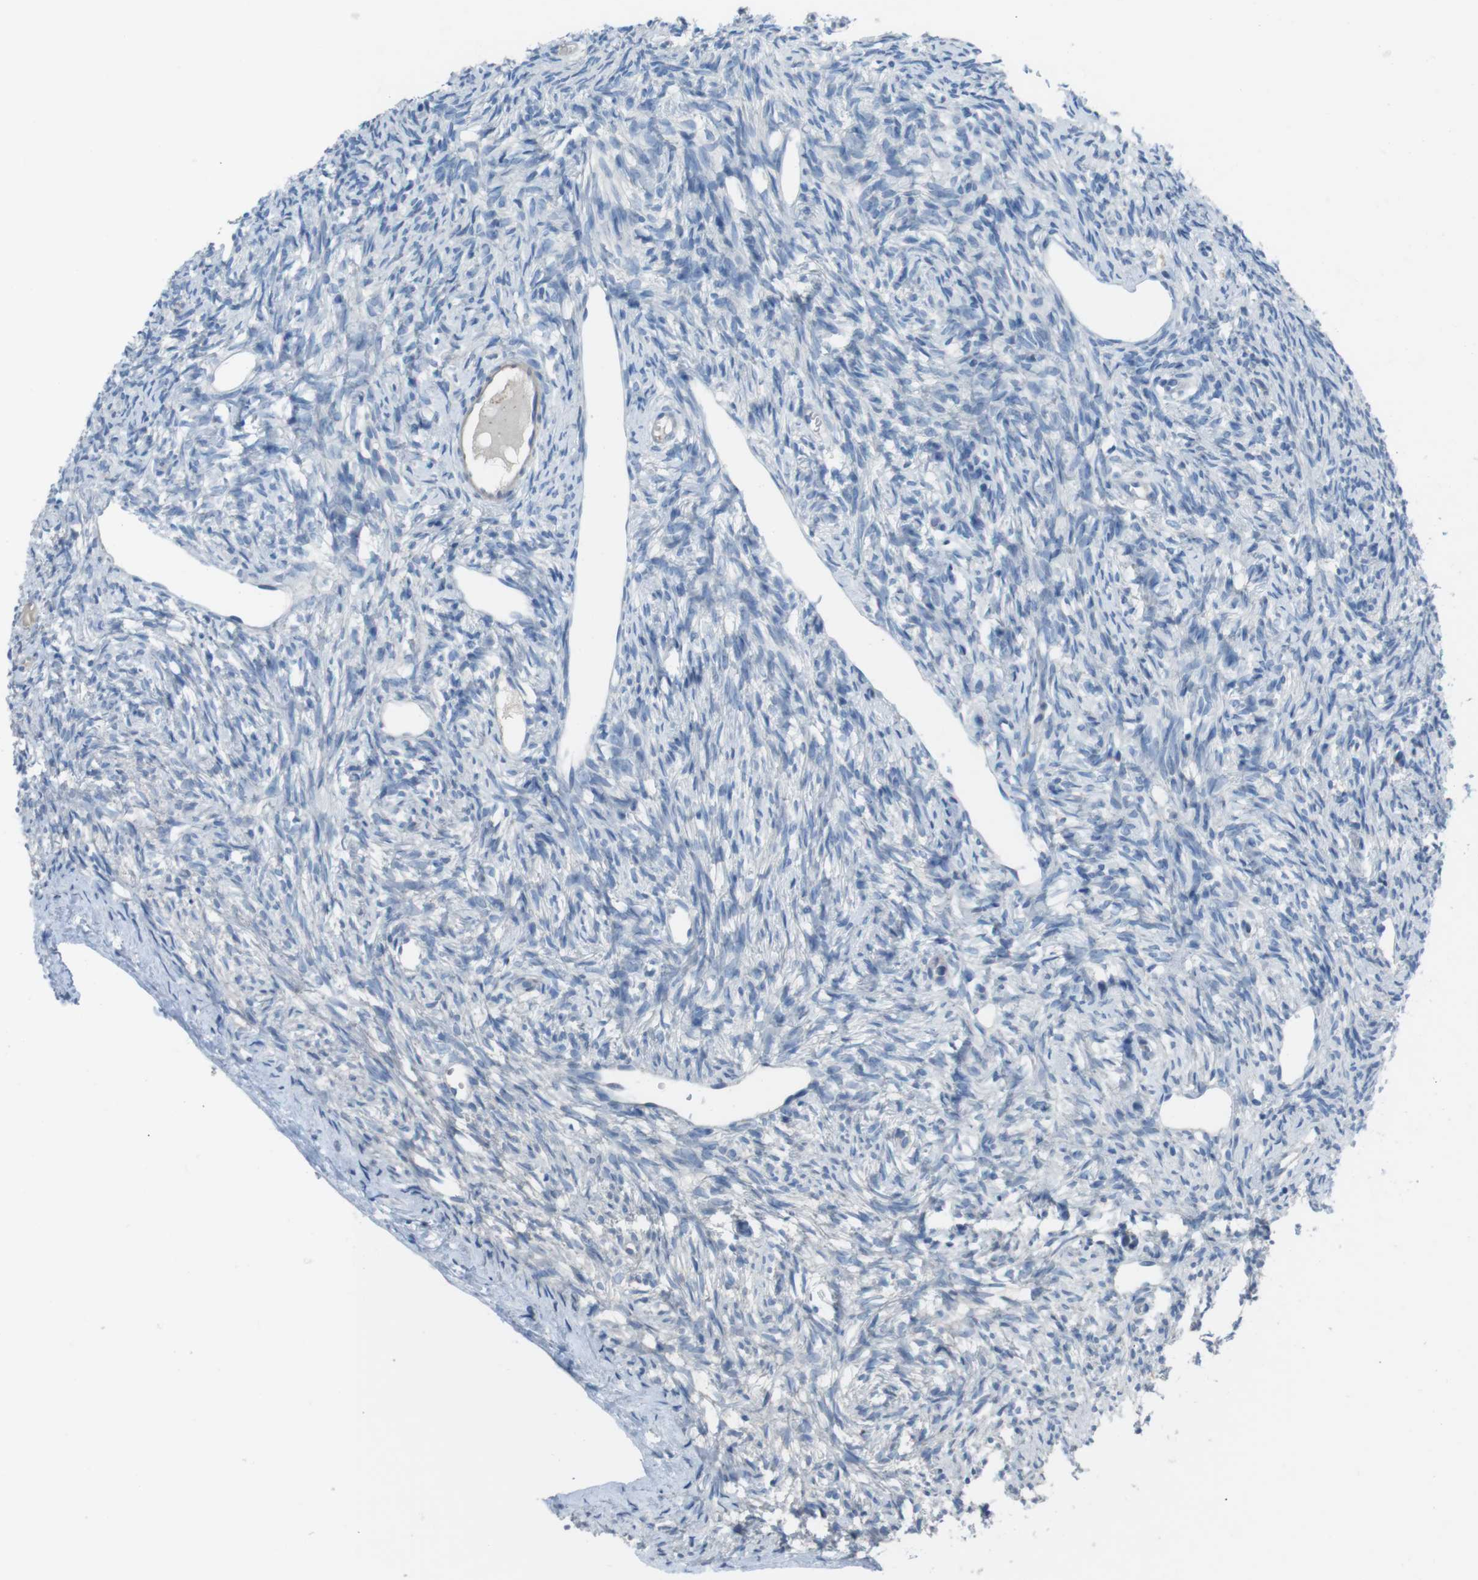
{"staining": {"intensity": "negative", "quantity": "none", "location": "none"}, "tissue": "ovary", "cell_type": "Follicle cells", "image_type": "normal", "snomed": [{"axis": "morphology", "description": "Normal tissue, NOS"}, {"axis": "topography", "description": "Ovary"}], "caption": "Follicle cells show no significant staining in normal ovary. (Immunohistochemistry, brightfield microscopy, high magnification).", "gene": "CYP2C19", "patient": {"sex": "female", "age": 33}}